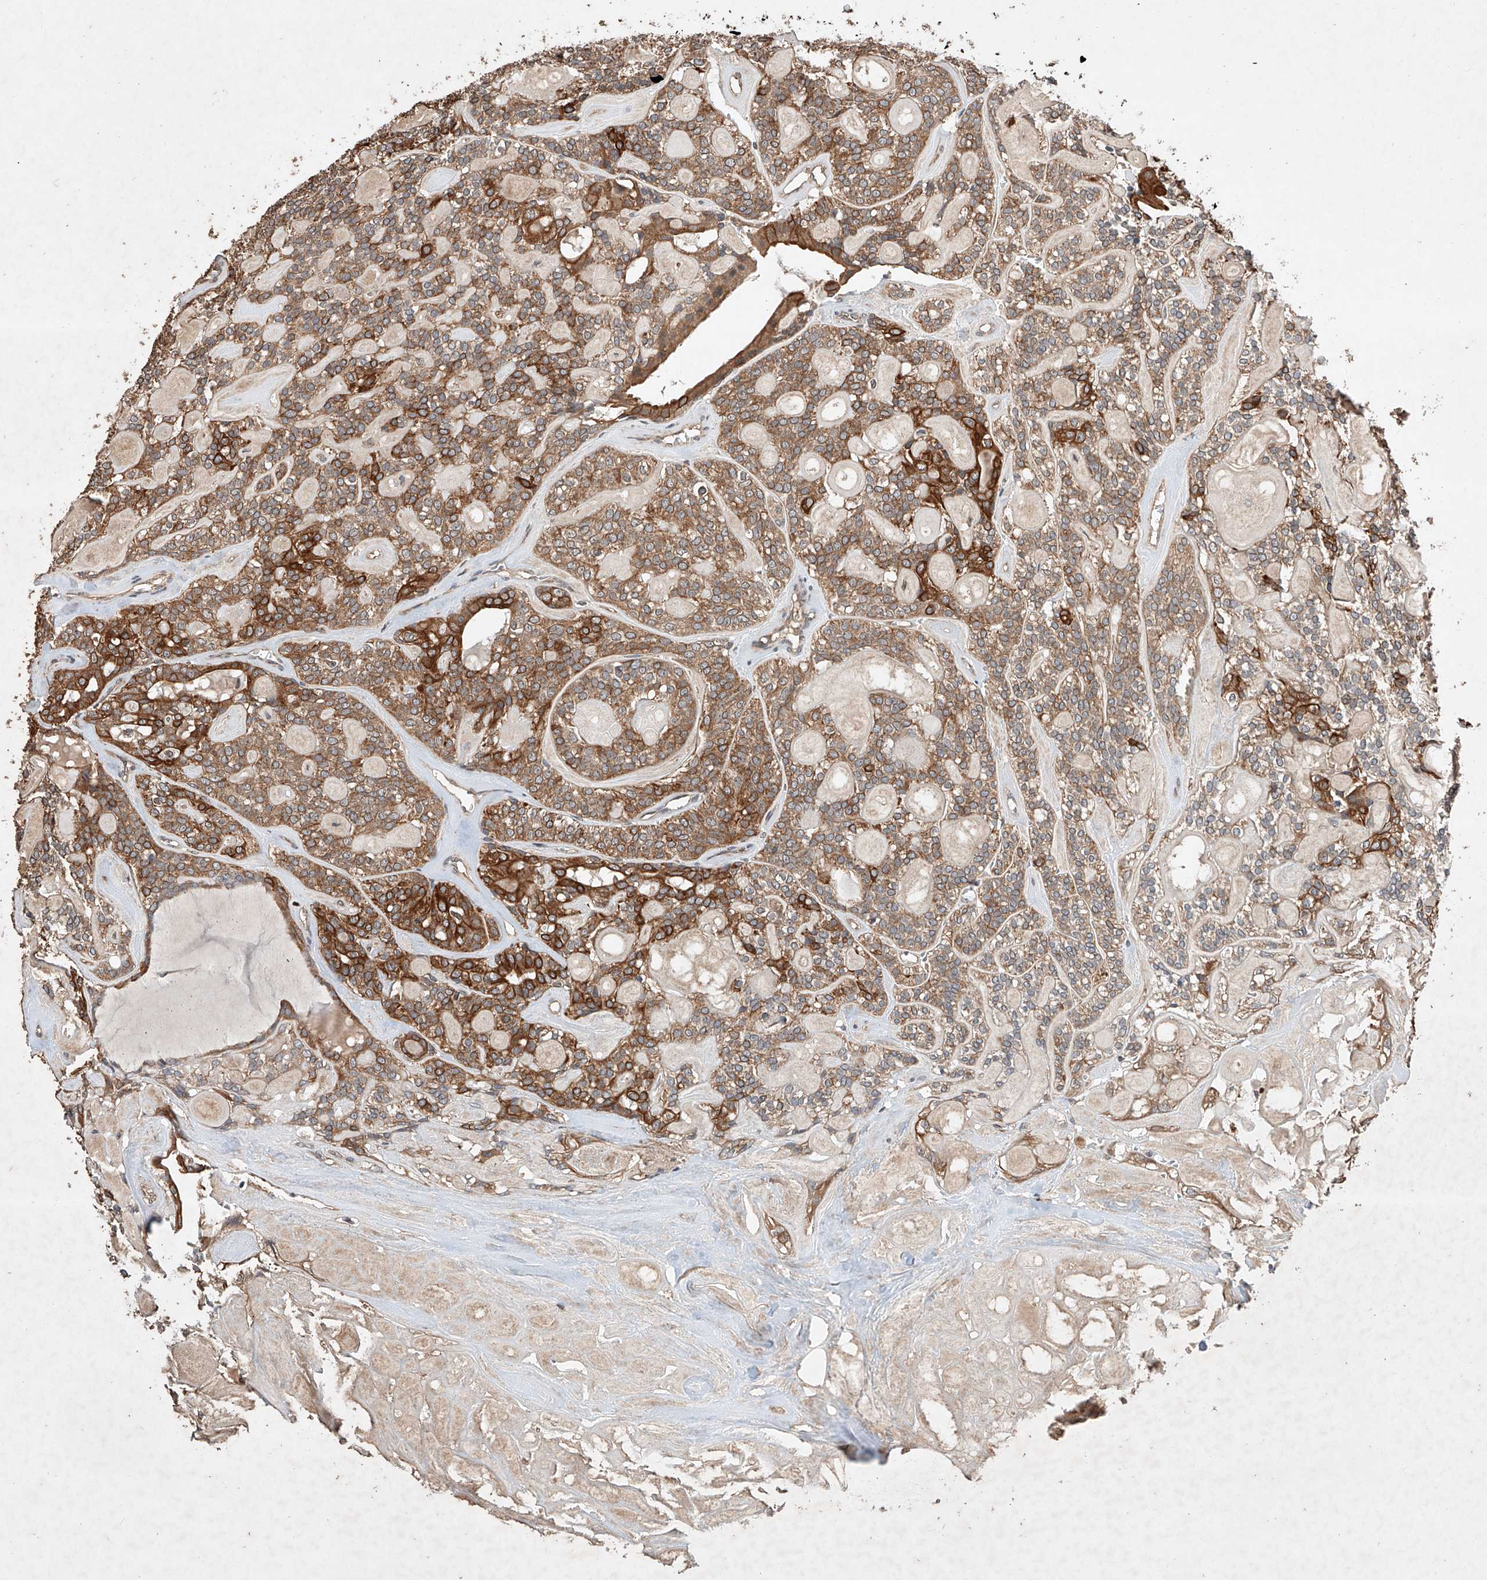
{"staining": {"intensity": "moderate", "quantity": ">75%", "location": "cytoplasmic/membranous"}, "tissue": "head and neck cancer", "cell_type": "Tumor cells", "image_type": "cancer", "snomed": [{"axis": "morphology", "description": "Adenocarcinoma, NOS"}, {"axis": "topography", "description": "Head-Neck"}], "caption": "A photomicrograph showing moderate cytoplasmic/membranous expression in approximately >75% of tumor cells in head and neck cancer, as visualized by brown immunohistochemical staining.", "gene": "LURAP1", "patient": {"sex": "male", "age": 66}}